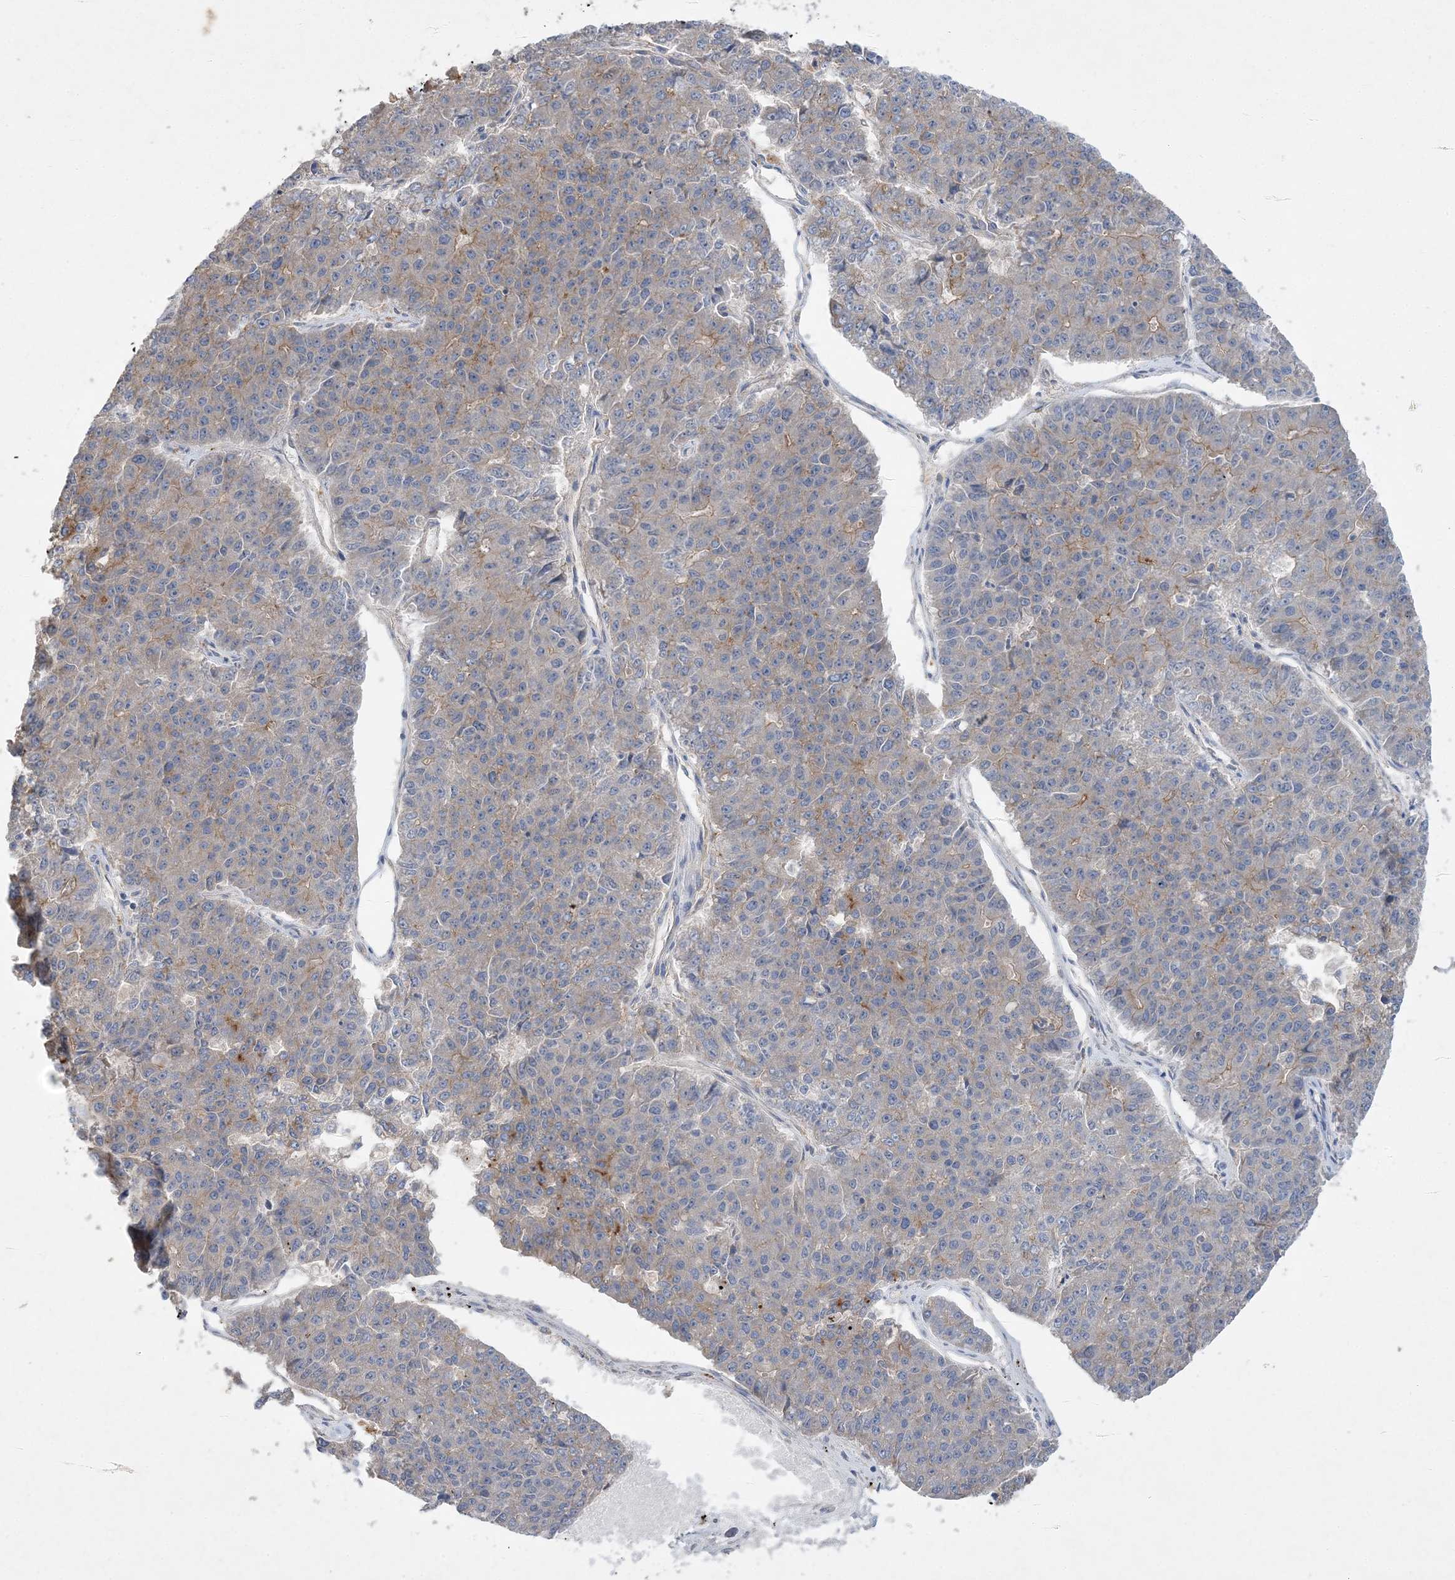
{"staining": {"intensity": "negative", "quantity": "none", "location": "none"}, "tissue": "pancreatic cancer", "cell_type": "Tumor cells", "image_type": "cancer", "snomed": [{"axis": "morphology", "description": "Adenocarcinoma, NOS"}, {"axis": "topography", "description": "Pancreas"}], "caption": "Adenocarcinoma (pancreatic) was stained to show a protein in brown. There is no significant positivity in tumor cells.", "gene": "ADCK2", "patient": {"sex": "male", "age": 50}}